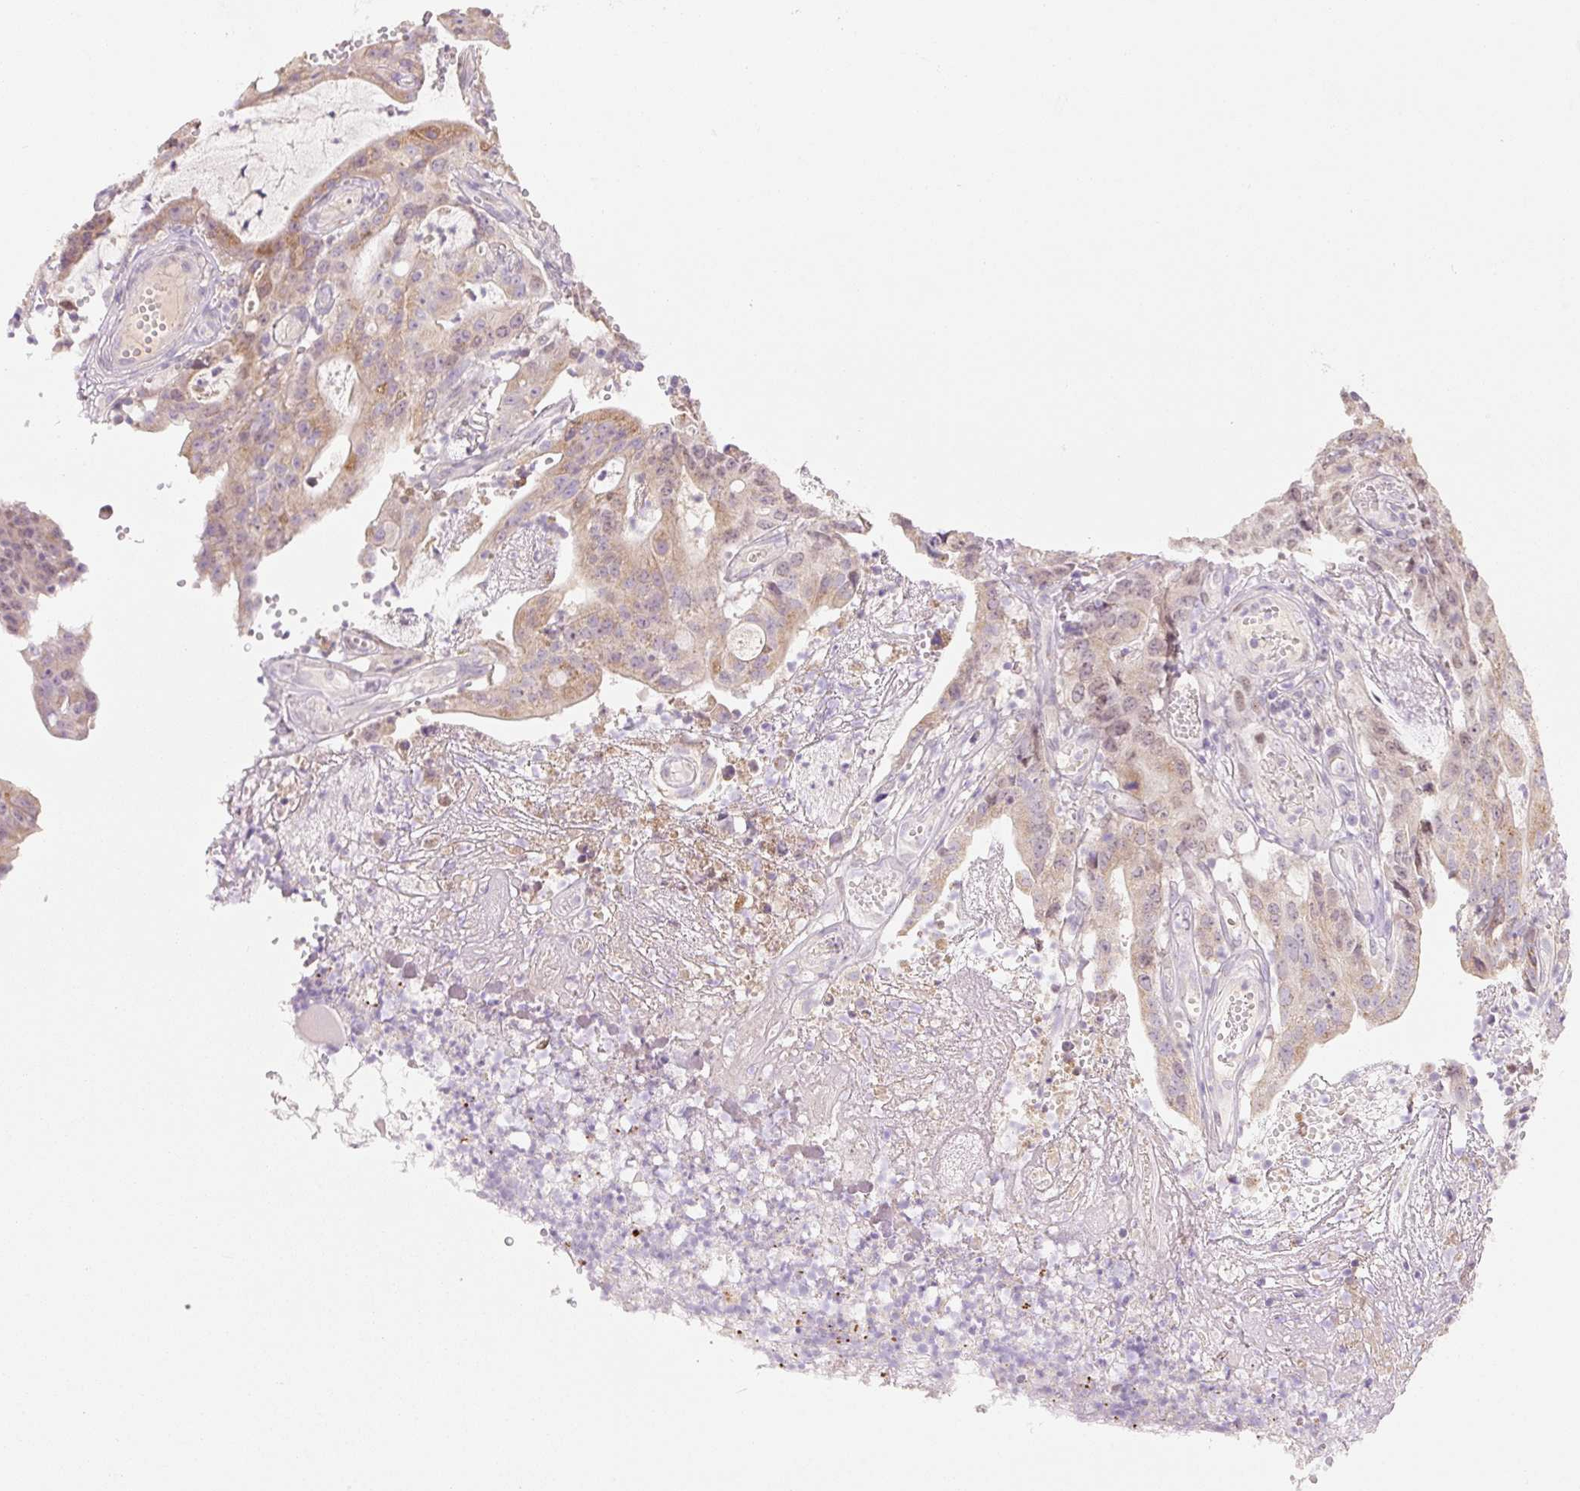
{"staining": {"intensity": "moderate", "quantity": "25%-75%", "location": "cytoplasmic/membranous,nuclear"}, "tissue": "colorectal cancer", "cell_type": "Tumor cells", "image_type": "cancer", "snomed": [{"axis": "morphology", "description": "Adenocarcinoma, NOS"}, {"axis": "topography", "description": "Colon"}], "caption": "IHC micrograph of neoplastic tissue: human colorectal cancer (adenocarcinoma) stained using immunohistochemistry (IHC) displays medium levels of moderate protein expression localized specifically in the cytoplasmic/membranous and nuclear of tumor cells, appearing as a cytoplasmic/membranous and nuclear brown color.", "gene": "MIA2", "patient": {"sex": "male", "age": 83}}